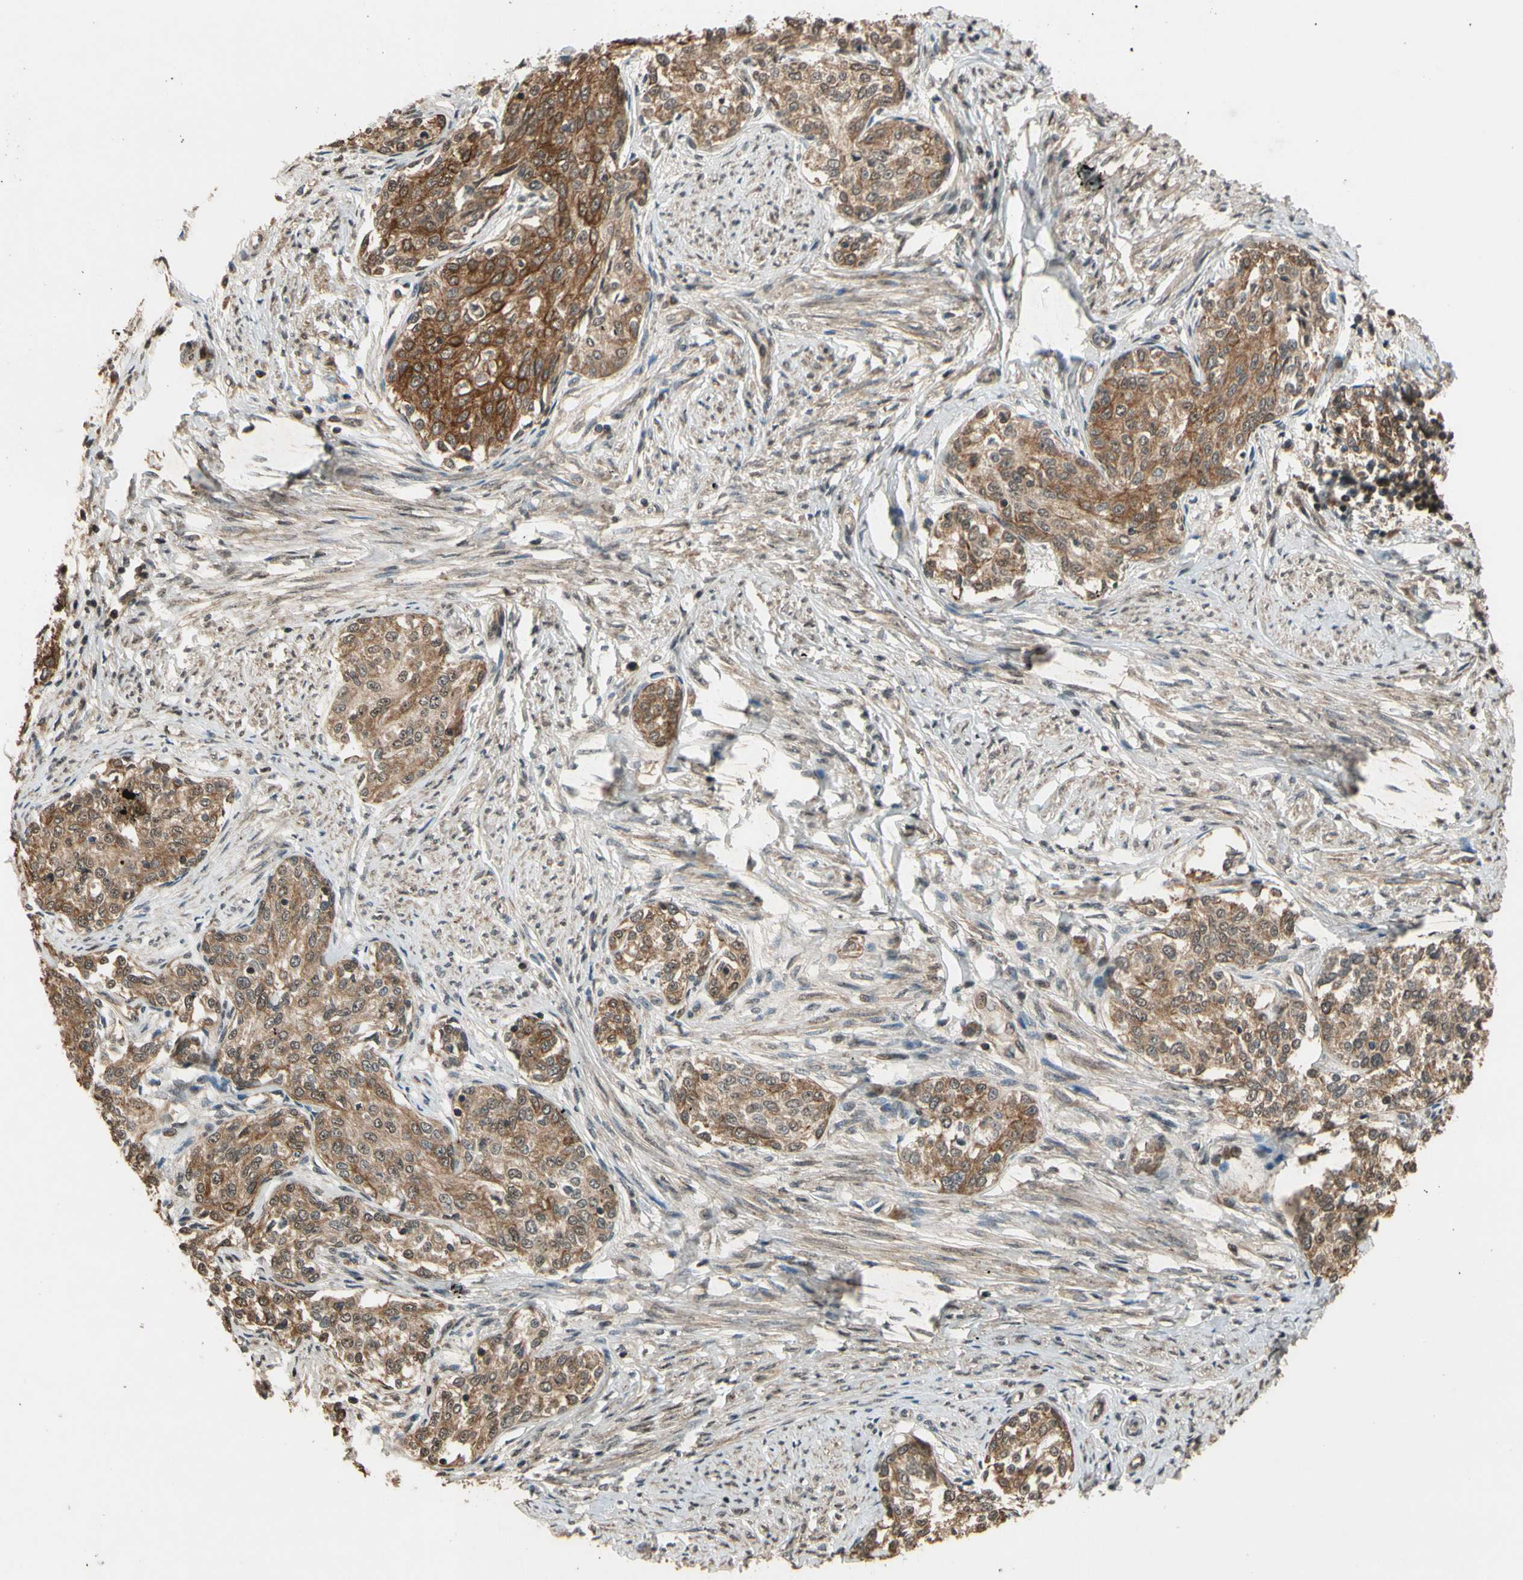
{"staining": {"intensity": "strong", "quantity": ">75%", "location": "cytoplasmic/membranous"}, "tissue": "cervical cancer", "cell_type": "Tumor cells", "image_type": "cancer", "snomed": [{"axis": "morphology", "description": "Squamous cell carcinoma, NOS"}, {"axis": "morphology", "description": "Adenocarcinoma, NOS"}, {"axis": "topography", "description": "Cervix"}], "caption": "Human squamous cell carcinoma (cervical) stained with a brown dye exhibits strong cytoplasmic/membranous positive positivity in approximately >75% of tumor cells.", "gene": "TMEM230", "patient": {"sex": "female", "age": 52}}